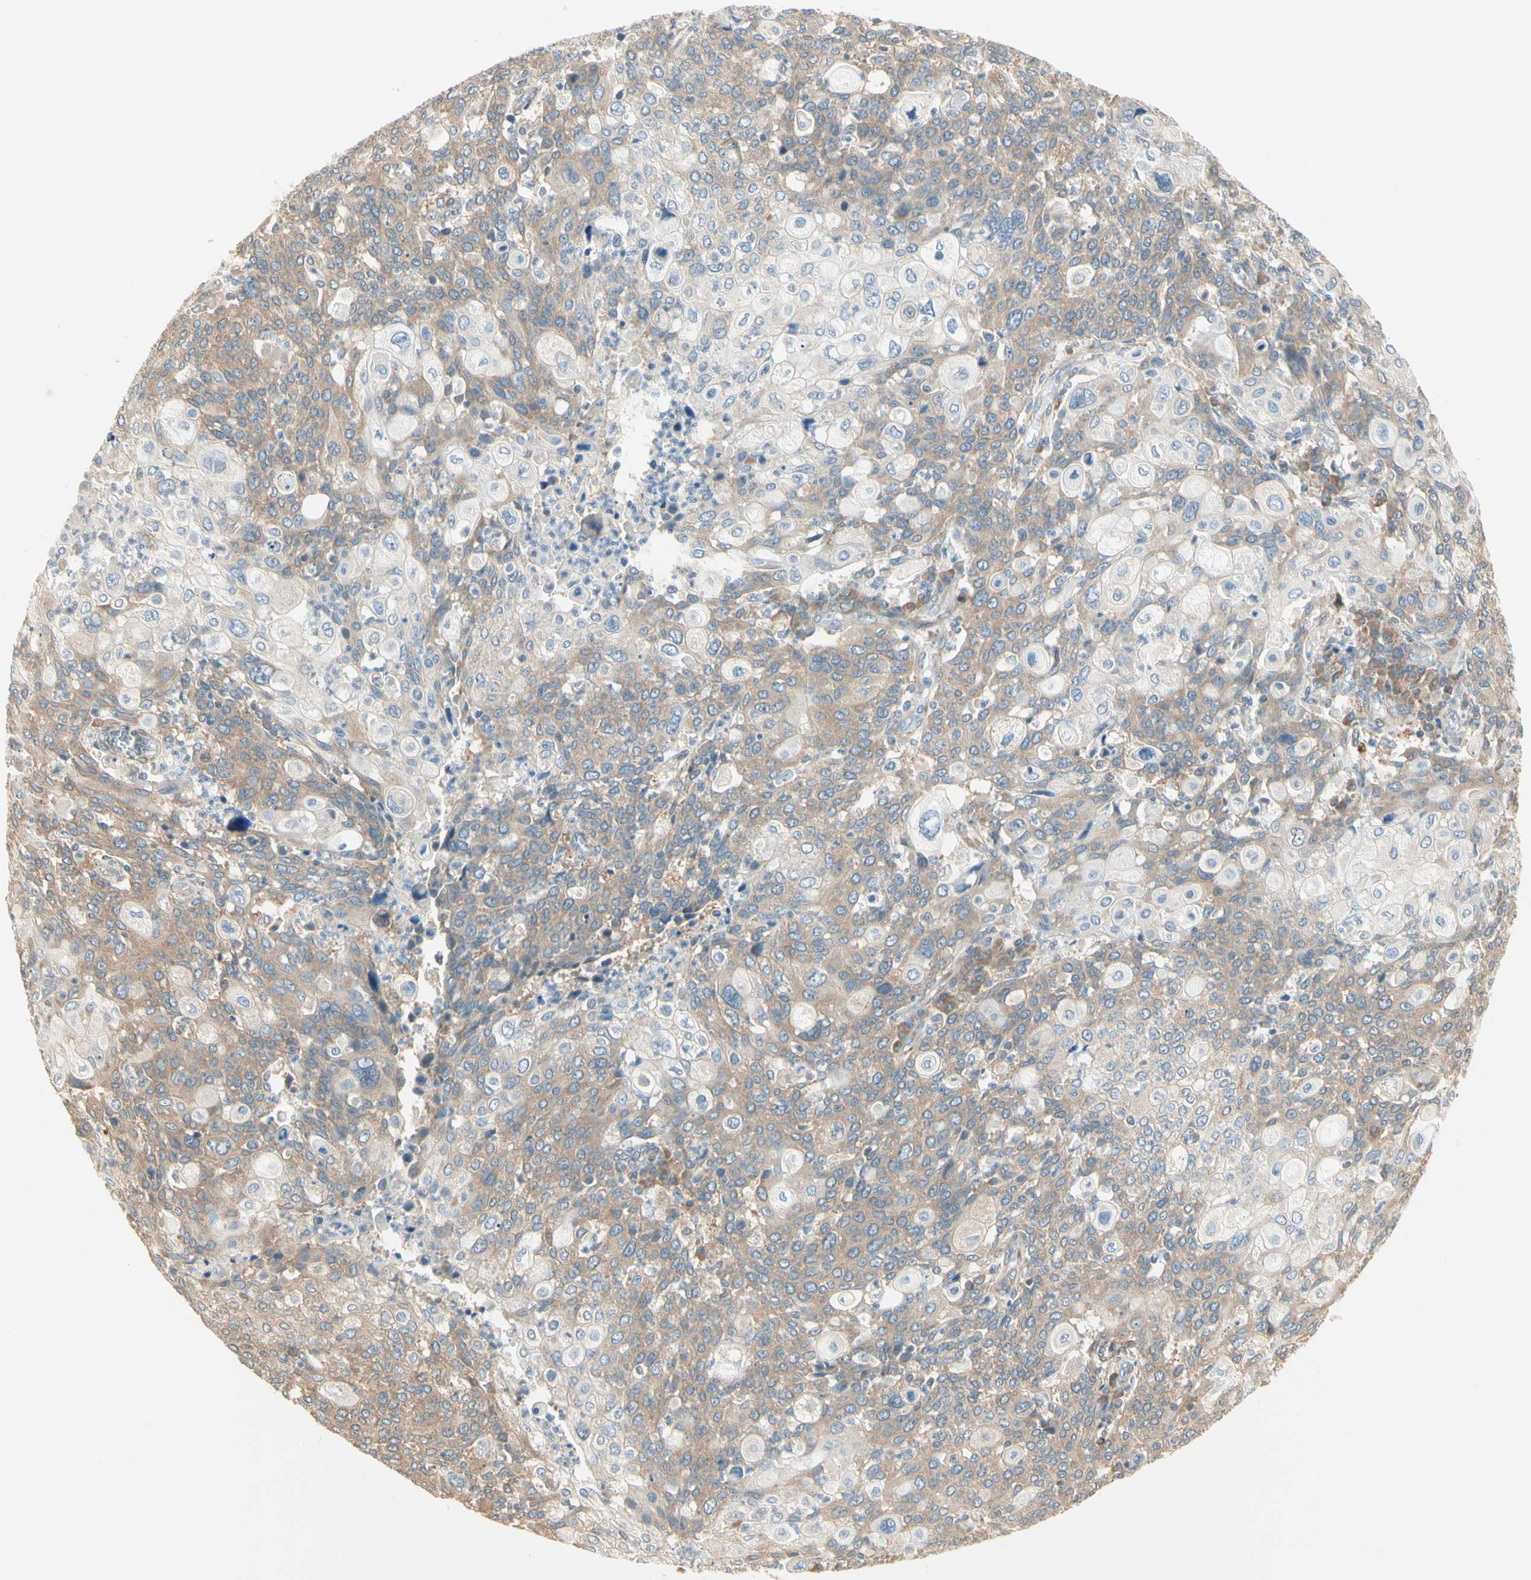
{"staining": {"intensity": "moderate", "quantity": ">75%", "location": "cytoplasmic/membranous"}, "tissue": "cervical cancer", "cell_type": "Tumor cells", "image_type": "cancer", "snomed": [{"axis": "morphology", "description": "Squamous cell carcinoma, NOS"}, {"axis": "topography", "description": "Cervix"}], "caption": "This micrograph displays IHC staining of human cervical squamous cell carcinoma, with medium moderate cytoplasmic/membranous expression in about >75% of tumor cells.", "gene": "IRAG1", "patient": {"sex": "female", "age": 40}}